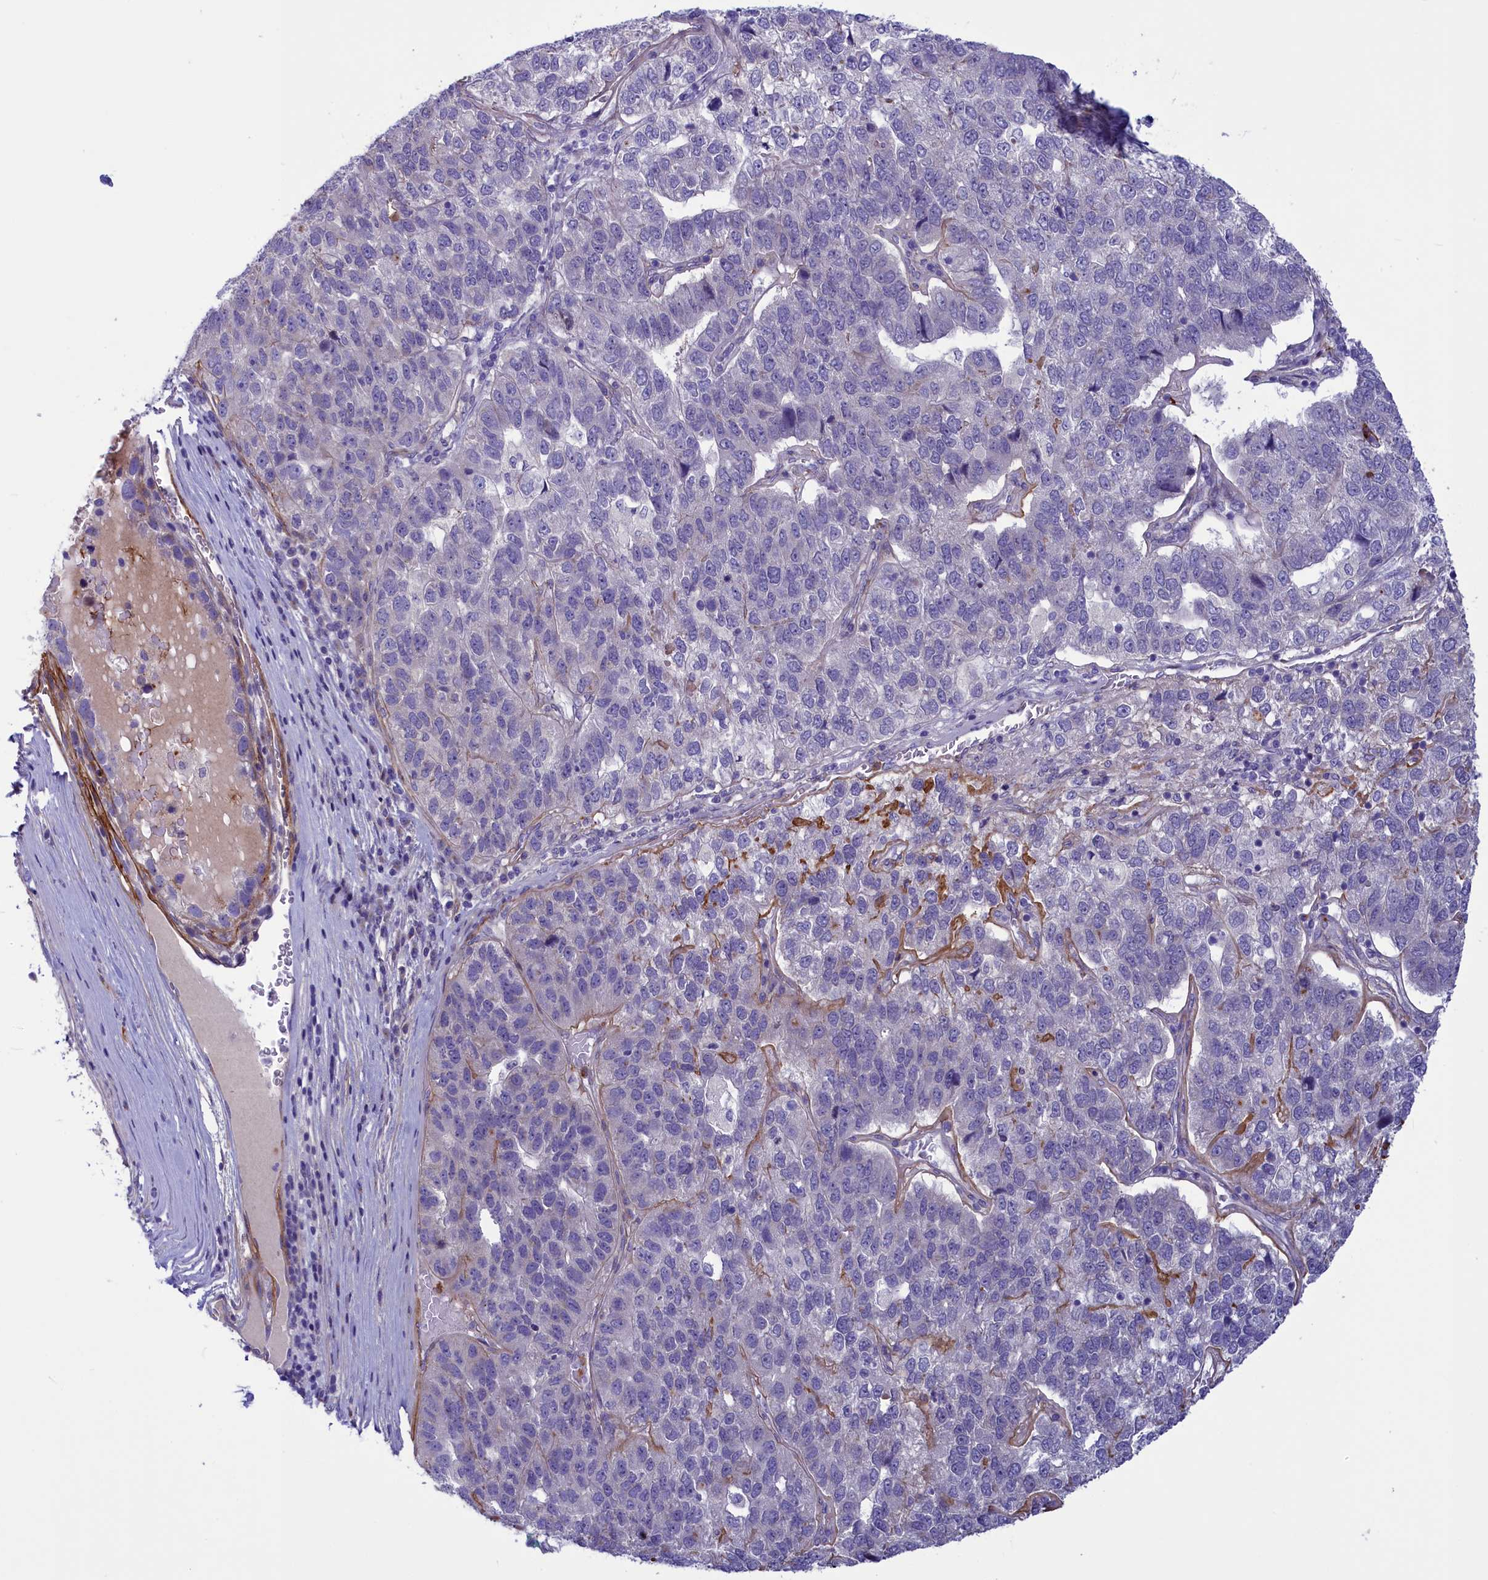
{"staining": {"intensity": "negative", "quantity": "none", "location": "none"}, "tissue": "pancreatic cancer", "cell_type": "Tumor cells", "image_type": "cancer", "snomed": [{"axis": "morphology", "description": "Adenocarcinoma, NOS"}, {"axis": "topography", "description": "Pancreas"}], "caption": "Immunohistochemistry (IHC) photomicrograph of neoplastic tissue: pancreatic adenocarcinoma stained with DAB reveals no significant protein positivity in tumor cells.", "gene": "LOXL1", "patient": {"sex": "female", "age": 61}}